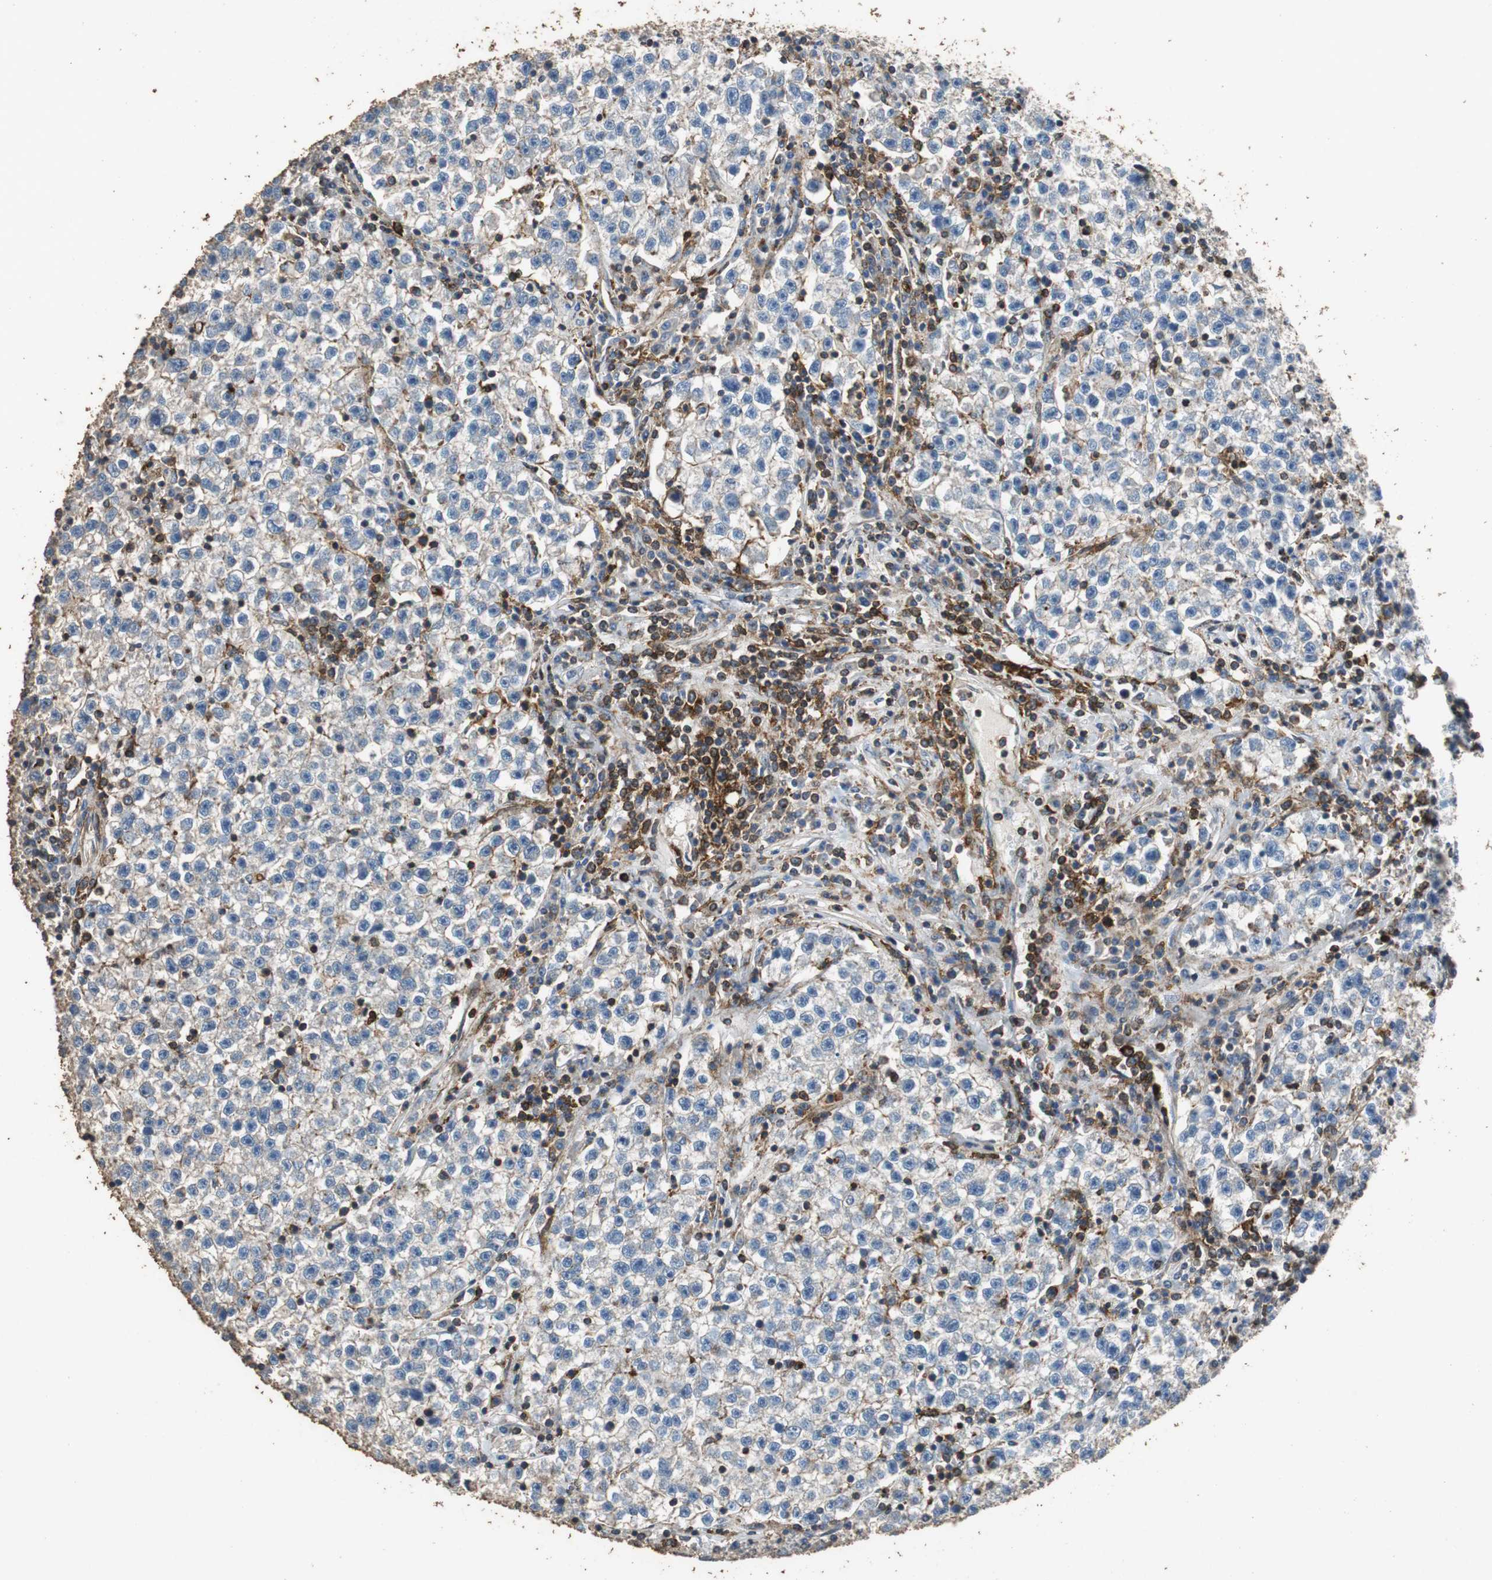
{"staining": {"intensity": "weak", "quantity": "<25%", "location": "cytoplasmic/membranous"}, "tissue": "testis cancer", "cell_type": "Tumor cells", "image_type": "cancer", "snomed": [{"axis": "morphology", "description": "Seminoma, NOS"}, {"axis": "topography", "description": "Testis"}], "caption": "DAB (3,3'-diaminobenzidine) immunohistochemical staining of human seminoma (testis) demonstrates no significant staining in tumor cells.", "gene": "PRKRA", "patient": {"sex": "male", "age": 22}}